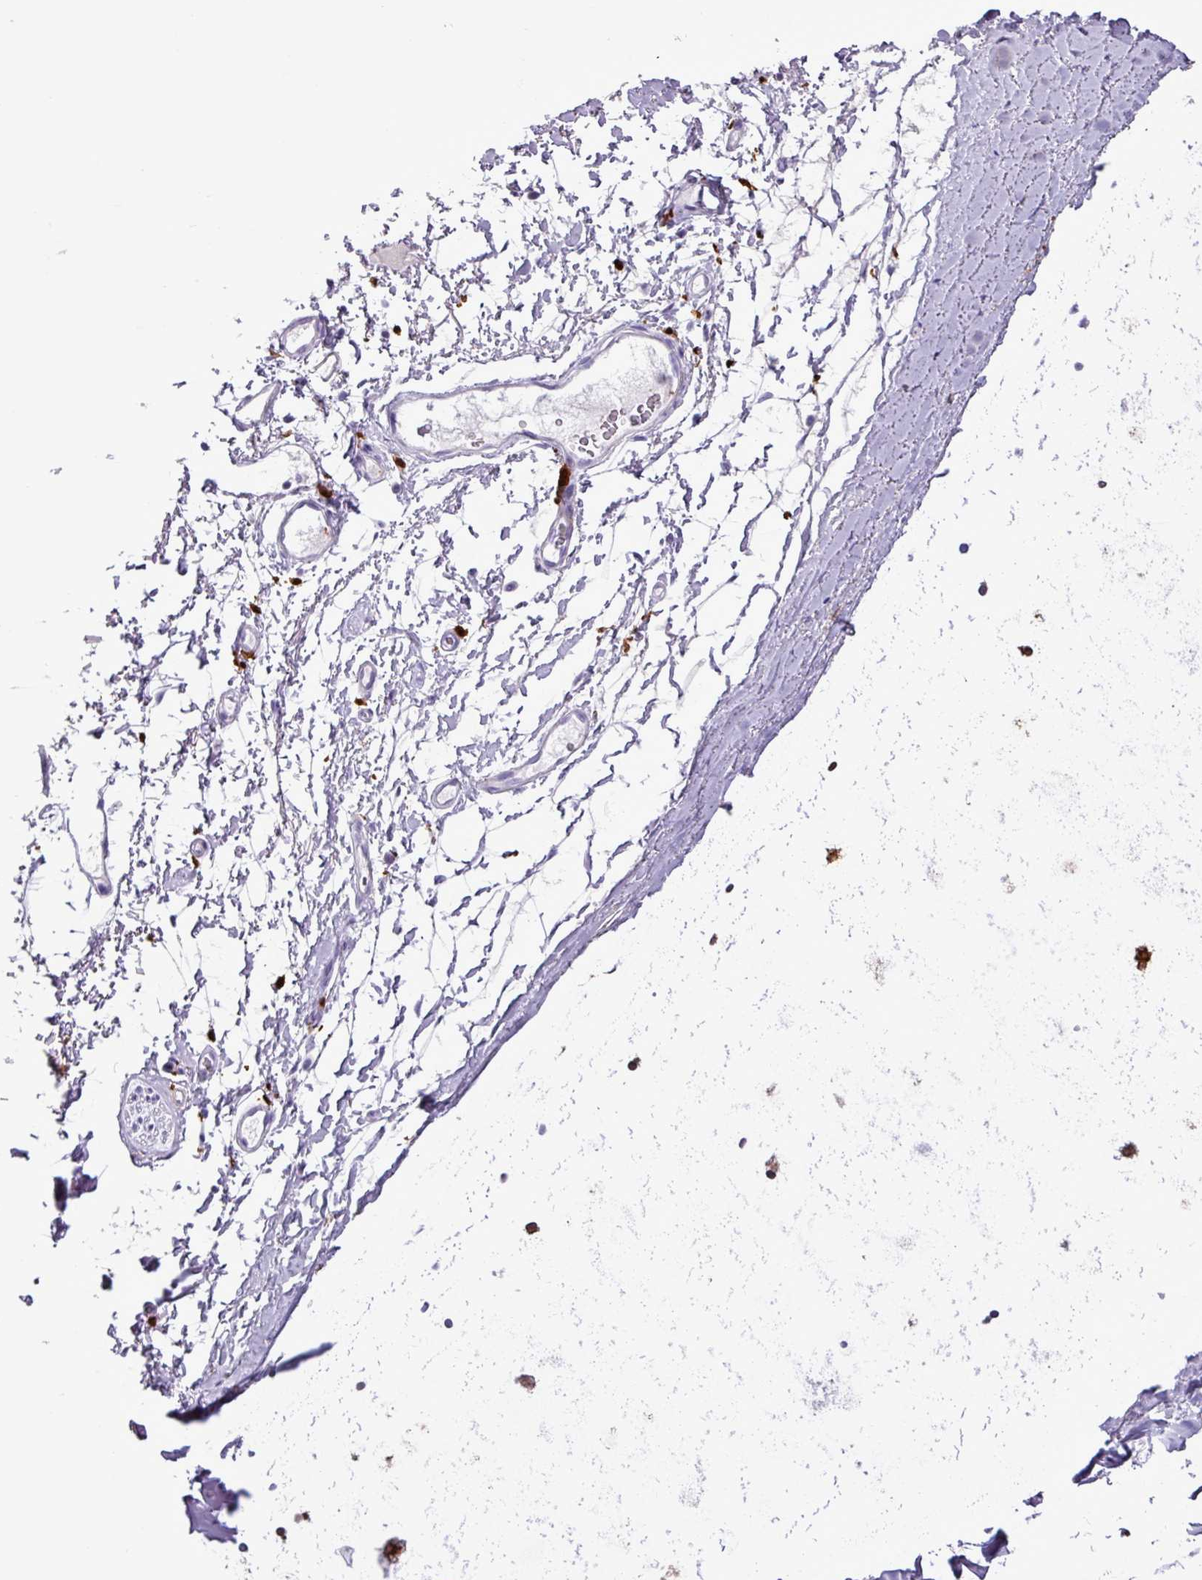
{"staining": {"intensity": "negative", "quantity": "none", "location": "none"}, "tissue": "adipose tissue", "cell_type": "Adipocytes", "image_type": "normal", "snomed": [{"axis": "morphology", "description": "Normal tissue, NOS"}, {"axis": "topography", "description": "Cartilage tissue"}, {"axis": "topography", "description": "Bronchus"}], "caption": "The image reveals no staining of adipocytes in unremarkable adipose tissue.", "gene": "TMEM200C", "patient": {"sex": "female", "age": 72}}